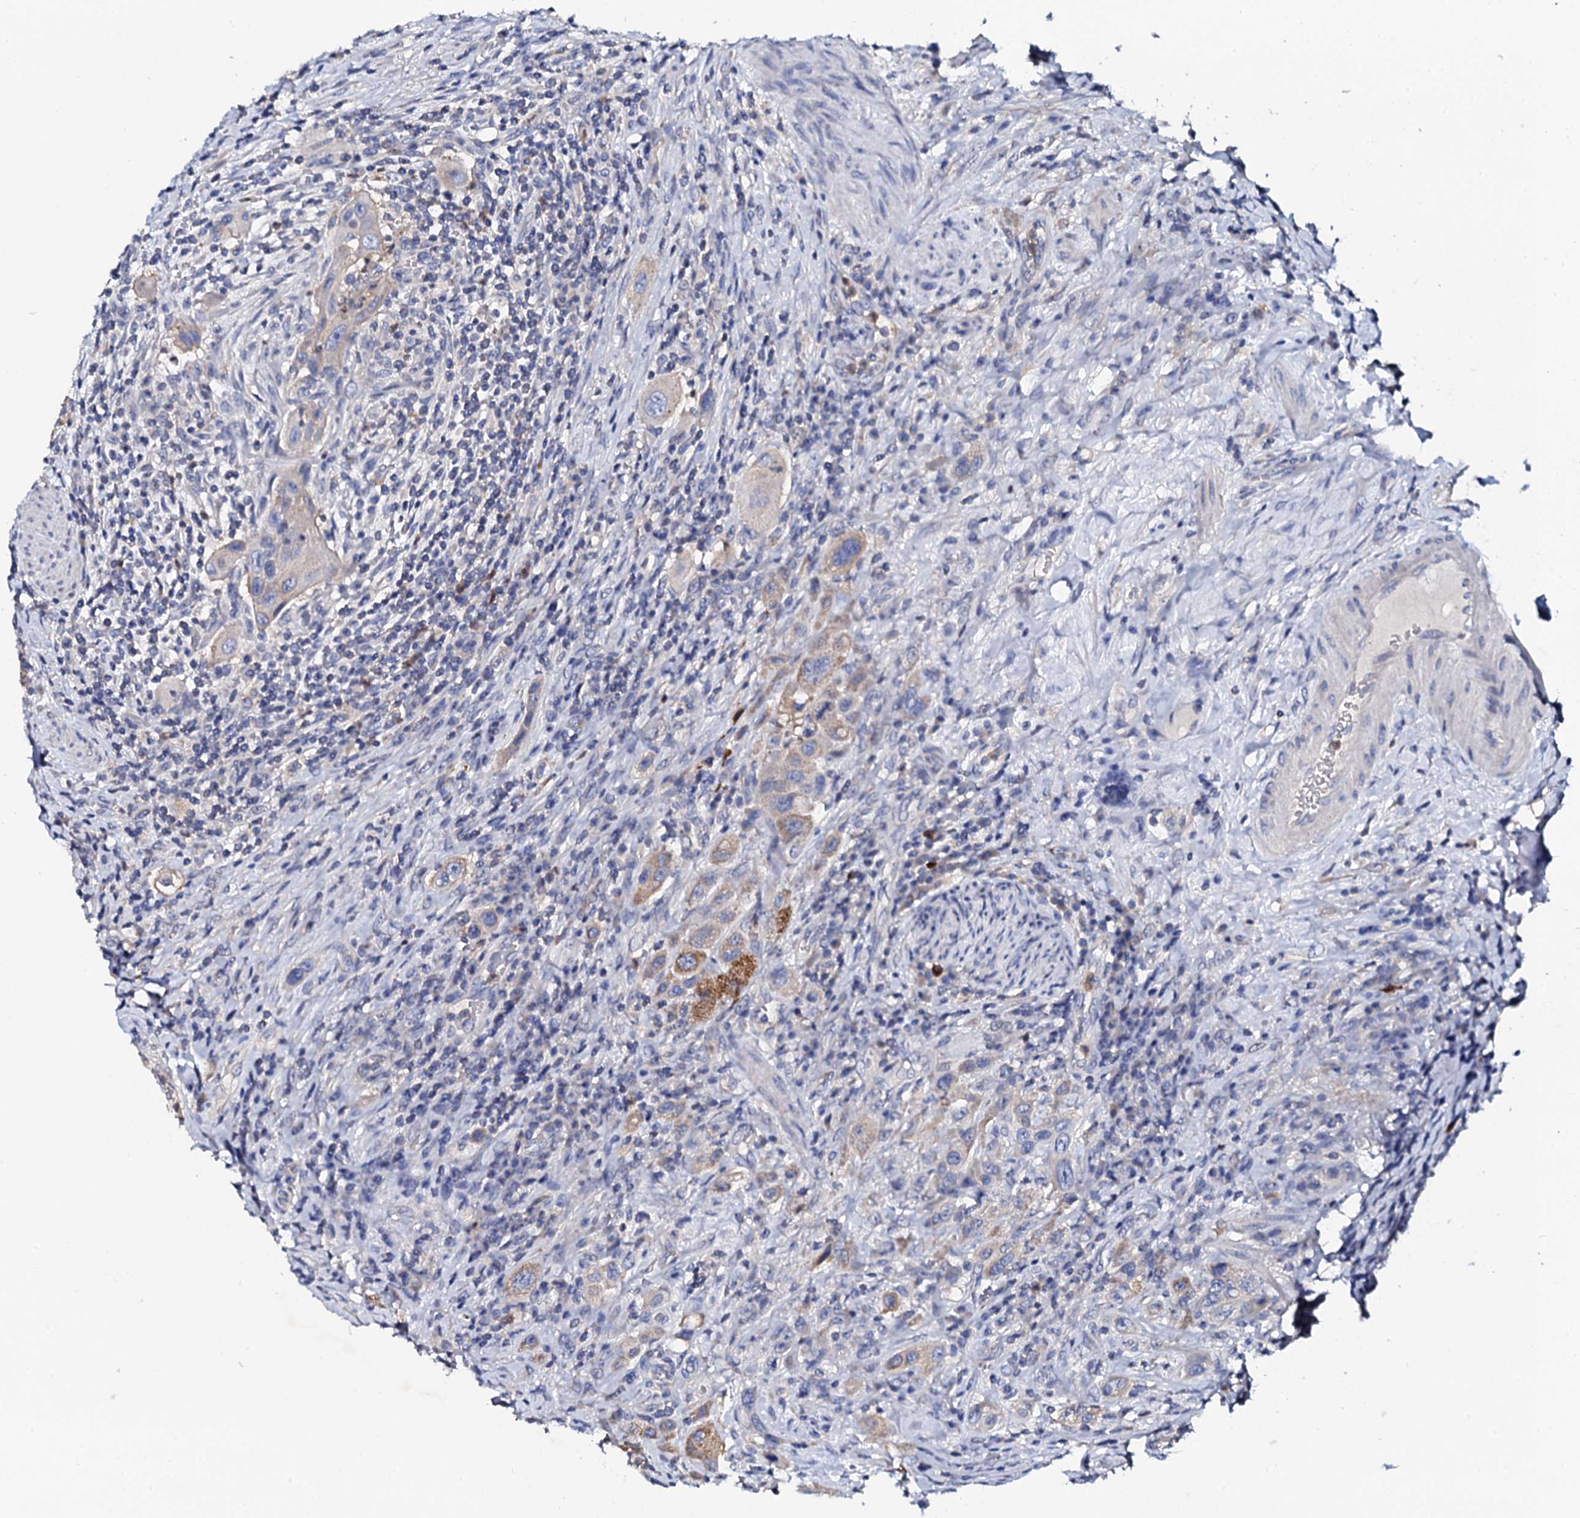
{"staining": {"intensity": "weak", "quantity": "<25%", "location": "cytoplasmic/membranous"}, "tissue": "urothelial cancer", "cell_type": "Tumor cells", "image_type": "cancer", "snomed": [{"axis": "morphology", "description": "Urothelial carcinoma, High grade"}, {"axis": "topography", "description": "Urinary bladder"}], "caption": "Immunohistochemistry (IHC) of human urothelial cancer displays no expression in tumor cells.", "gene": "NAA16", "patient": {"sex": "male", "age": 50}}